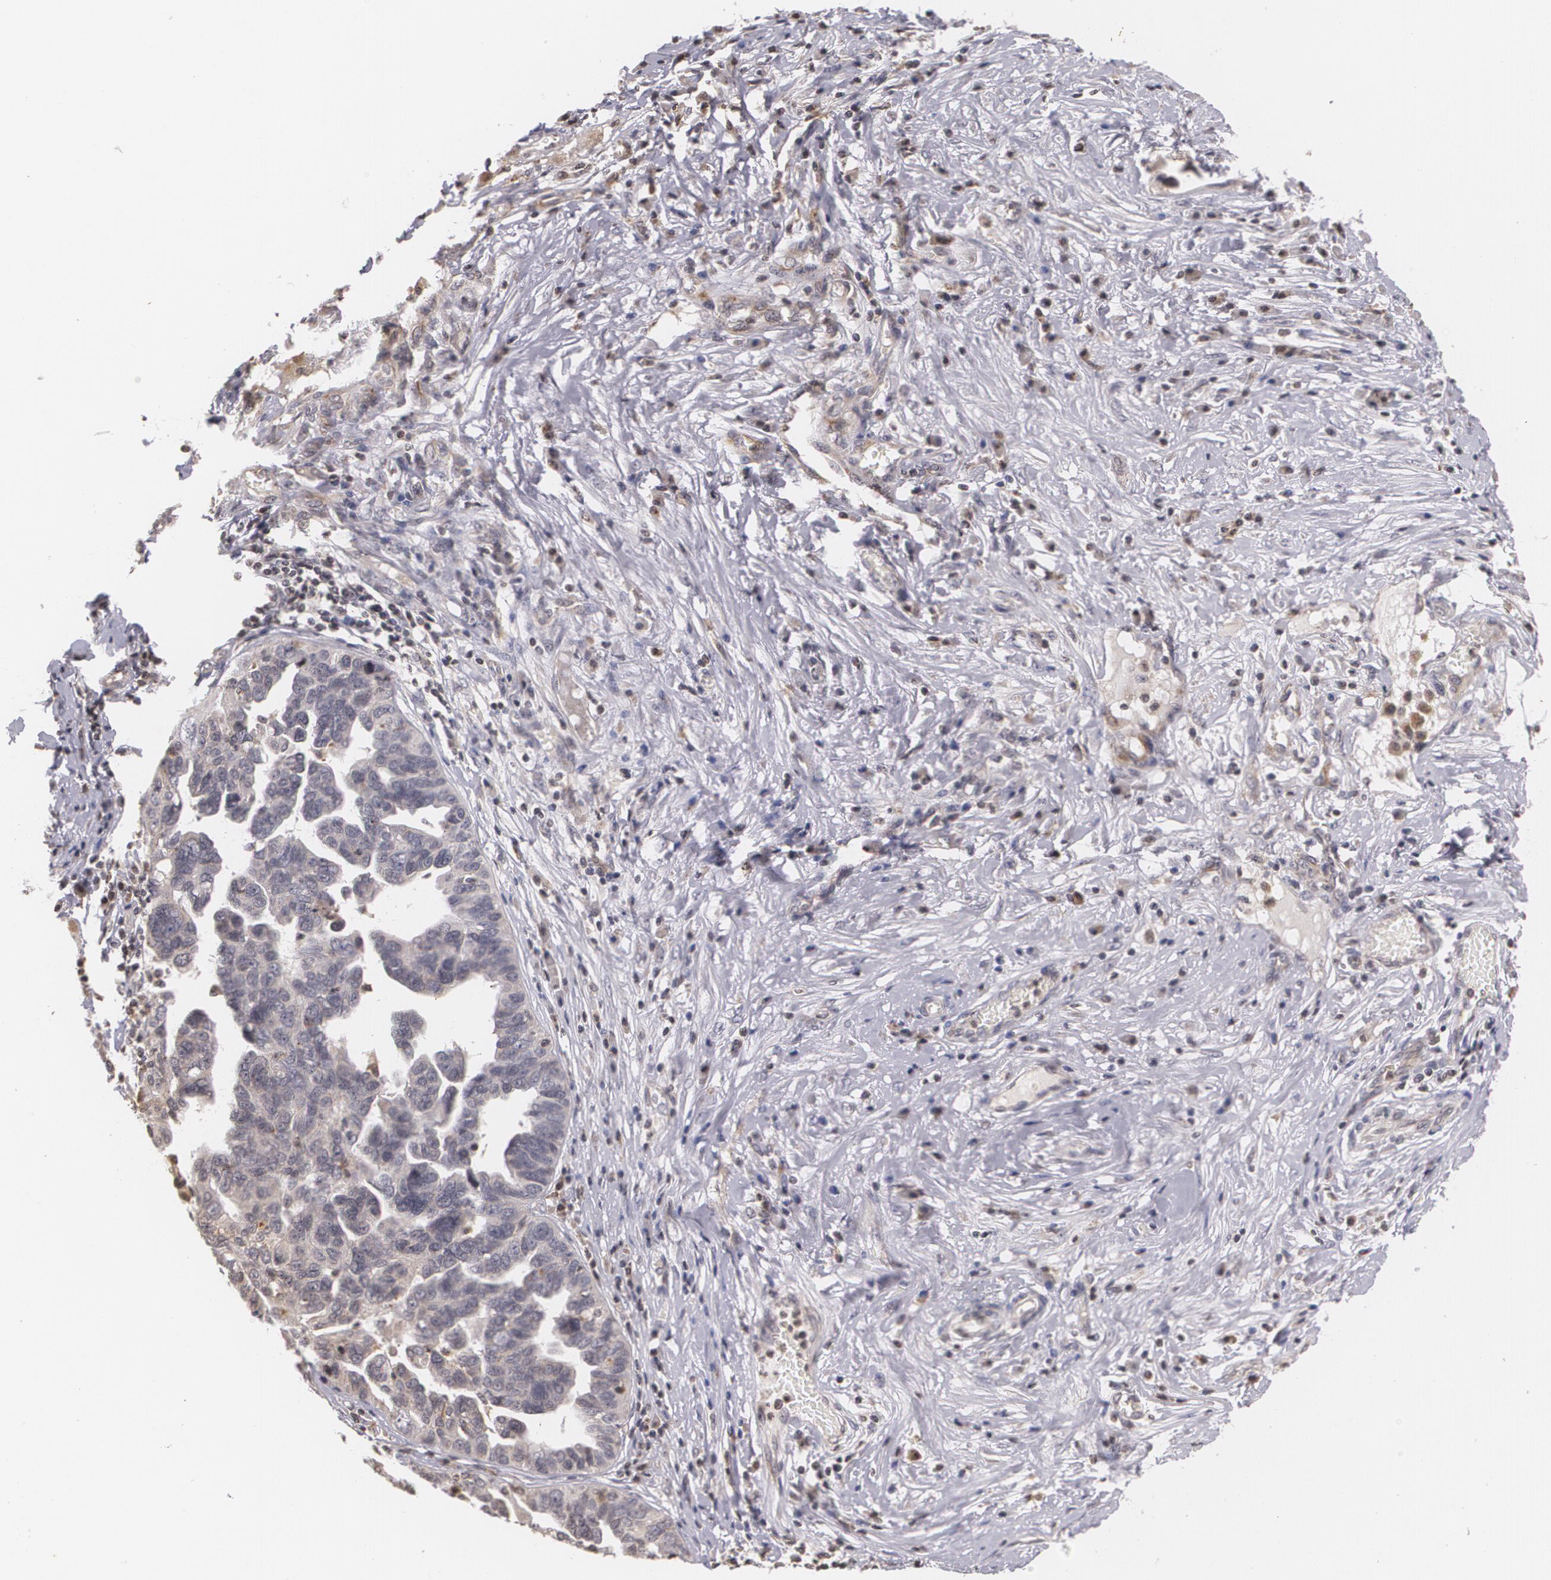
{"staining": {"intensity": "negative", "quantity": "none", "location": "none"}, "tissue": "ovarian cancer", "cell_type": "Tumor cells", "image_type": "cancer", "snomed": [{"axis": "morphology", "description": "Cystadenocarcinoma, serous, NOS"}, {"axis": "topography", "description": "Ovary"}], "caption": "Immunohistochemistry (IHC) image of human ovarian cancer (serous cystadenocarcinoma) stained for a protein (brown), which displays no staining in tumor cells.", "gene": "VAV3", "patient": {"sex": "female", "age": 64}}